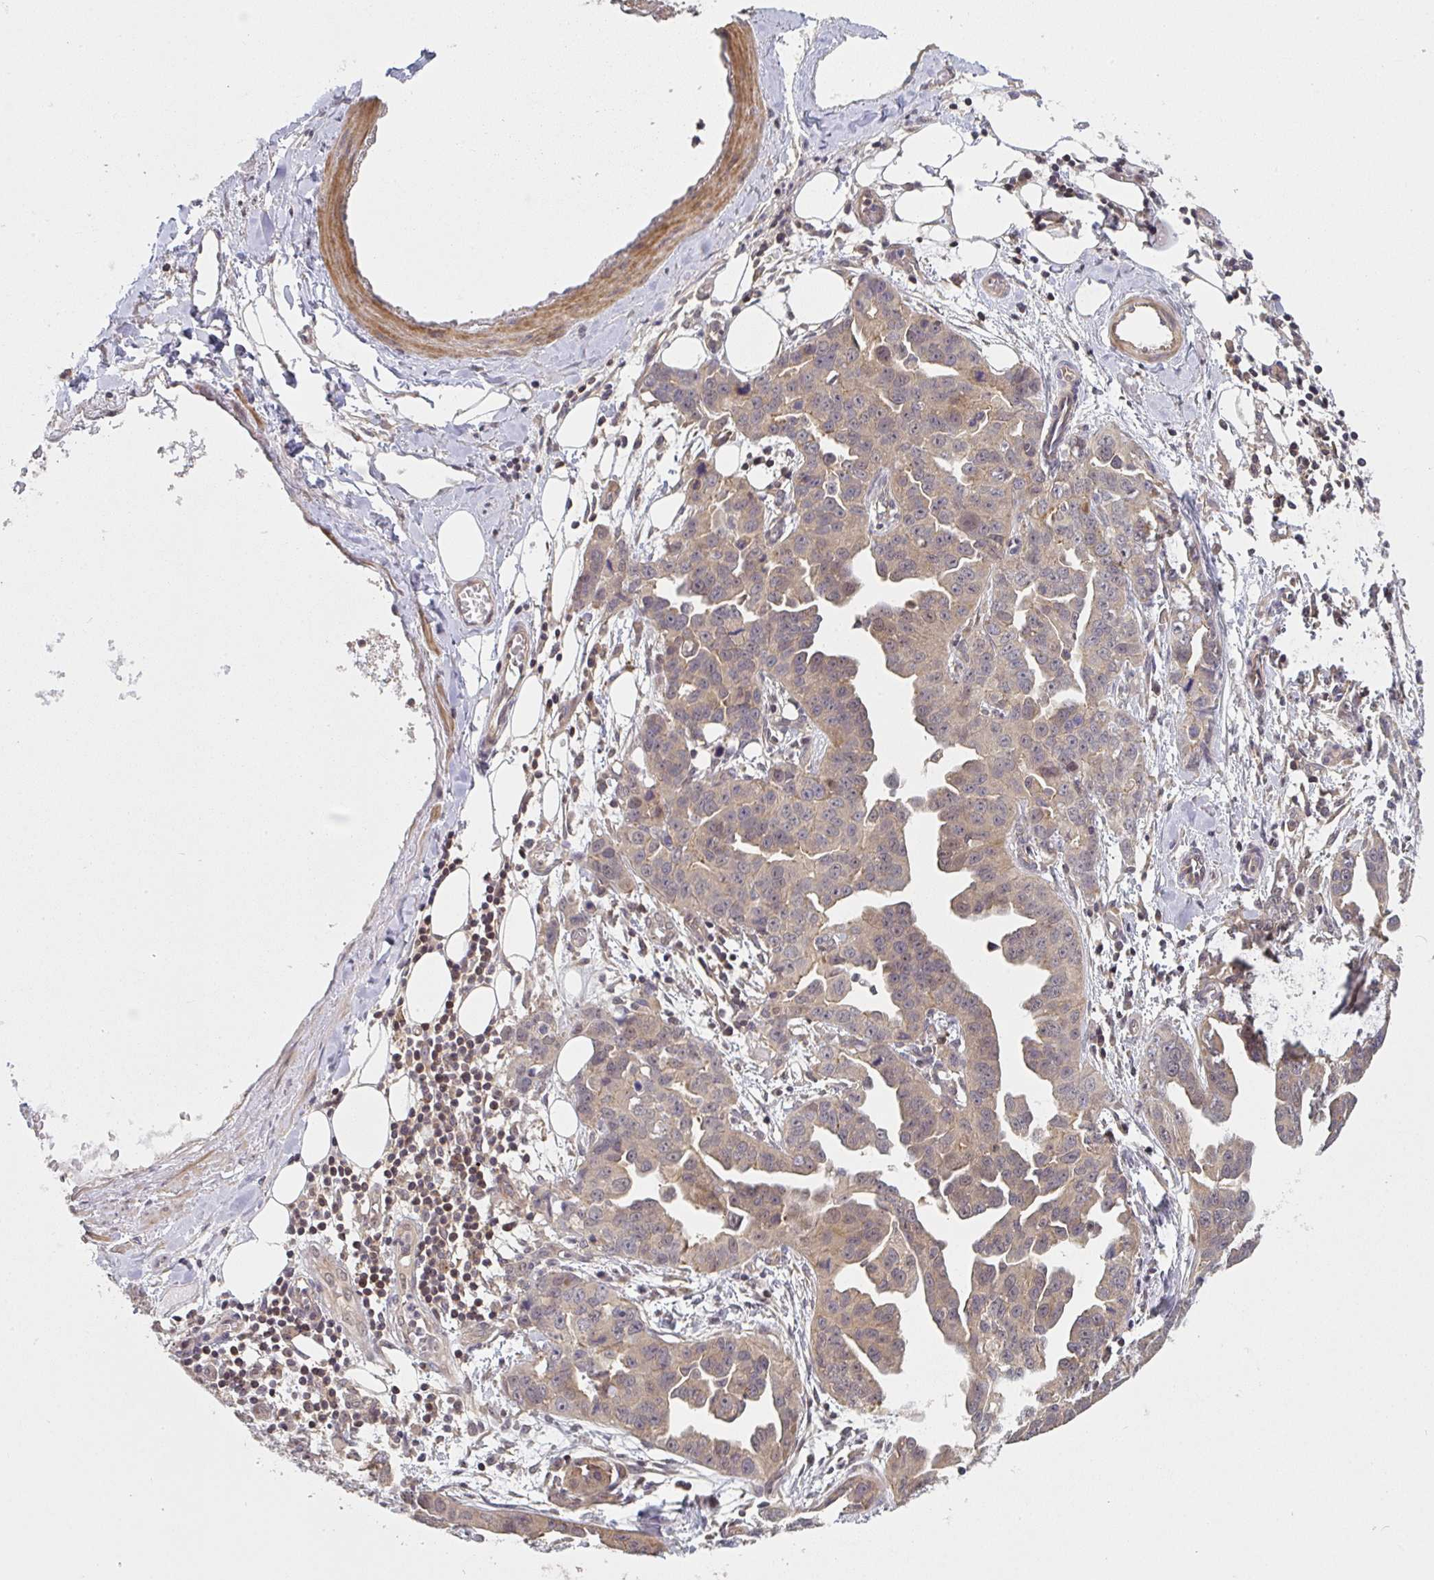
{"staining": {"intensity": "weak", "quantity": ">75%", "location": "cytoplasmic/membranous"}, "tissue": "ovarian cancer", "cell_type": "Tumor cells", "image_type": "cancer", "snomed": [{"axis": "morphology", "description": "Cystadenocarcinoma, serous, NOS"}, {"axis": "topography", "description": "Ovary"}], "caption": "Ovarian cancer (serous cystadenocarcinoma) stained with a protein marker exhibits weak staining in tumor cells.", "gene": "RANGRF", "patient": {"sex": "female", "age": 75}}